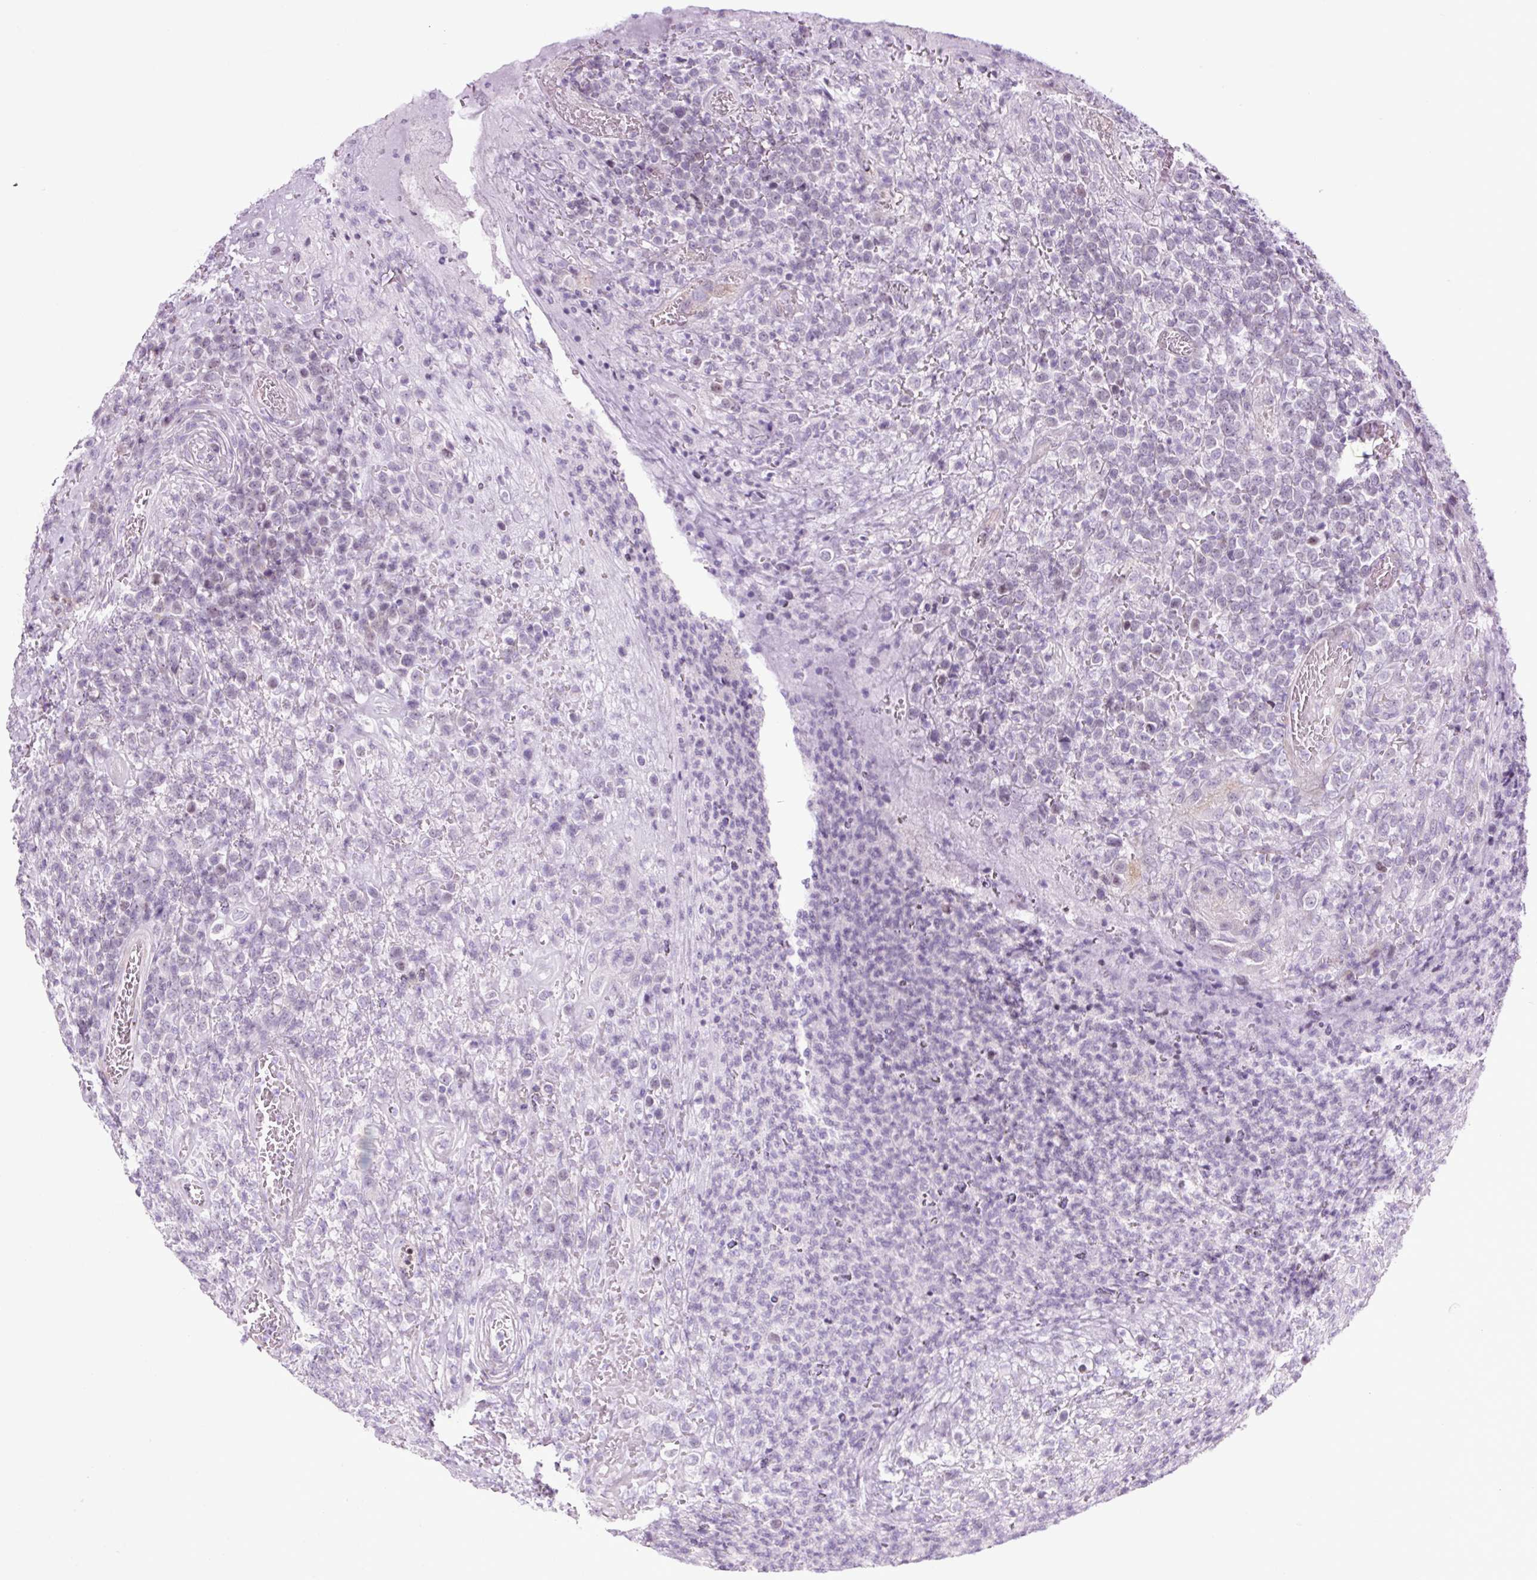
{"staining": {"intensity": "negative", "quantity": "none", "location": "none"}, "tissue": "lymphoma", "cell_type": "Tumor cells", "image_type": "cancer", "snomed": [{"axis": "morphology", "description": "Malignant lymphoma, non-Hodgkin's type, High grade"}, {"axis": "topography", "description": "Soft tissue"}], "caption": "The micrograph demonstrates no staining of tumor cells in lymphoma.", "gene": "RRS1", "patient": {"sex": "female", "age": 56}}